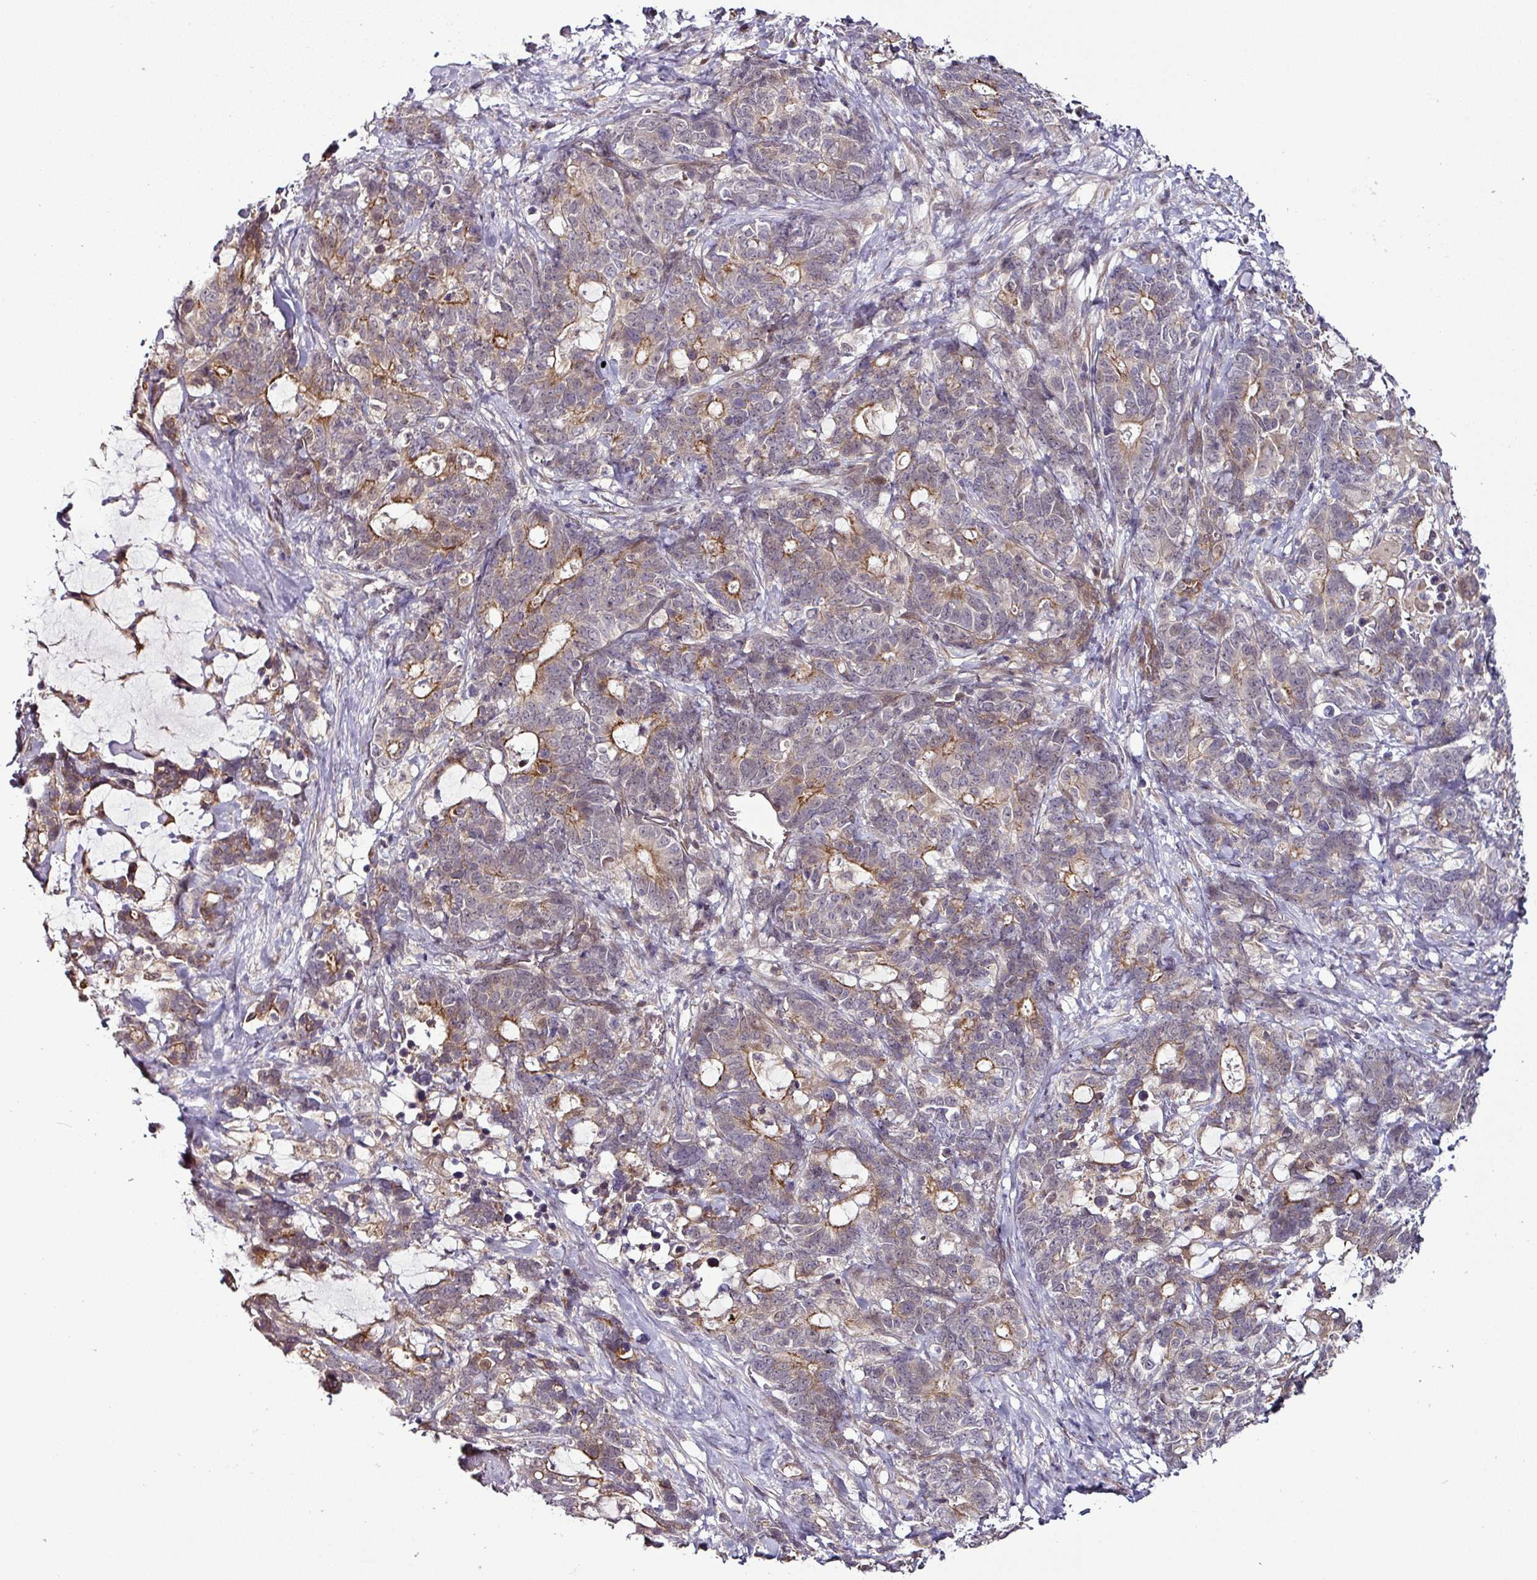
{"staining": {"intensity": "moderate", "quantity": "25%-75%", "location": "cytoplasmic/membranous"}, "tissue": "stomach cancer", "cell_type": "Tumor cells", "image_type": "cancer", "snomed": [{"axis": "morphology", "description": "Normal tissue, NOS"}, {"axis": "morphology", "description": "Adenocarcinoma, NOS"}, {"axis": "topography", "description": "Stomach"}], "caption": "Moderate cytoplasmic/membranous protein staining is present in about 25%-75% of tumor cells in adenocarcinoma (stomach).", "gene": "DCAF13", "patient": {"sex": "female", "age": 64}}